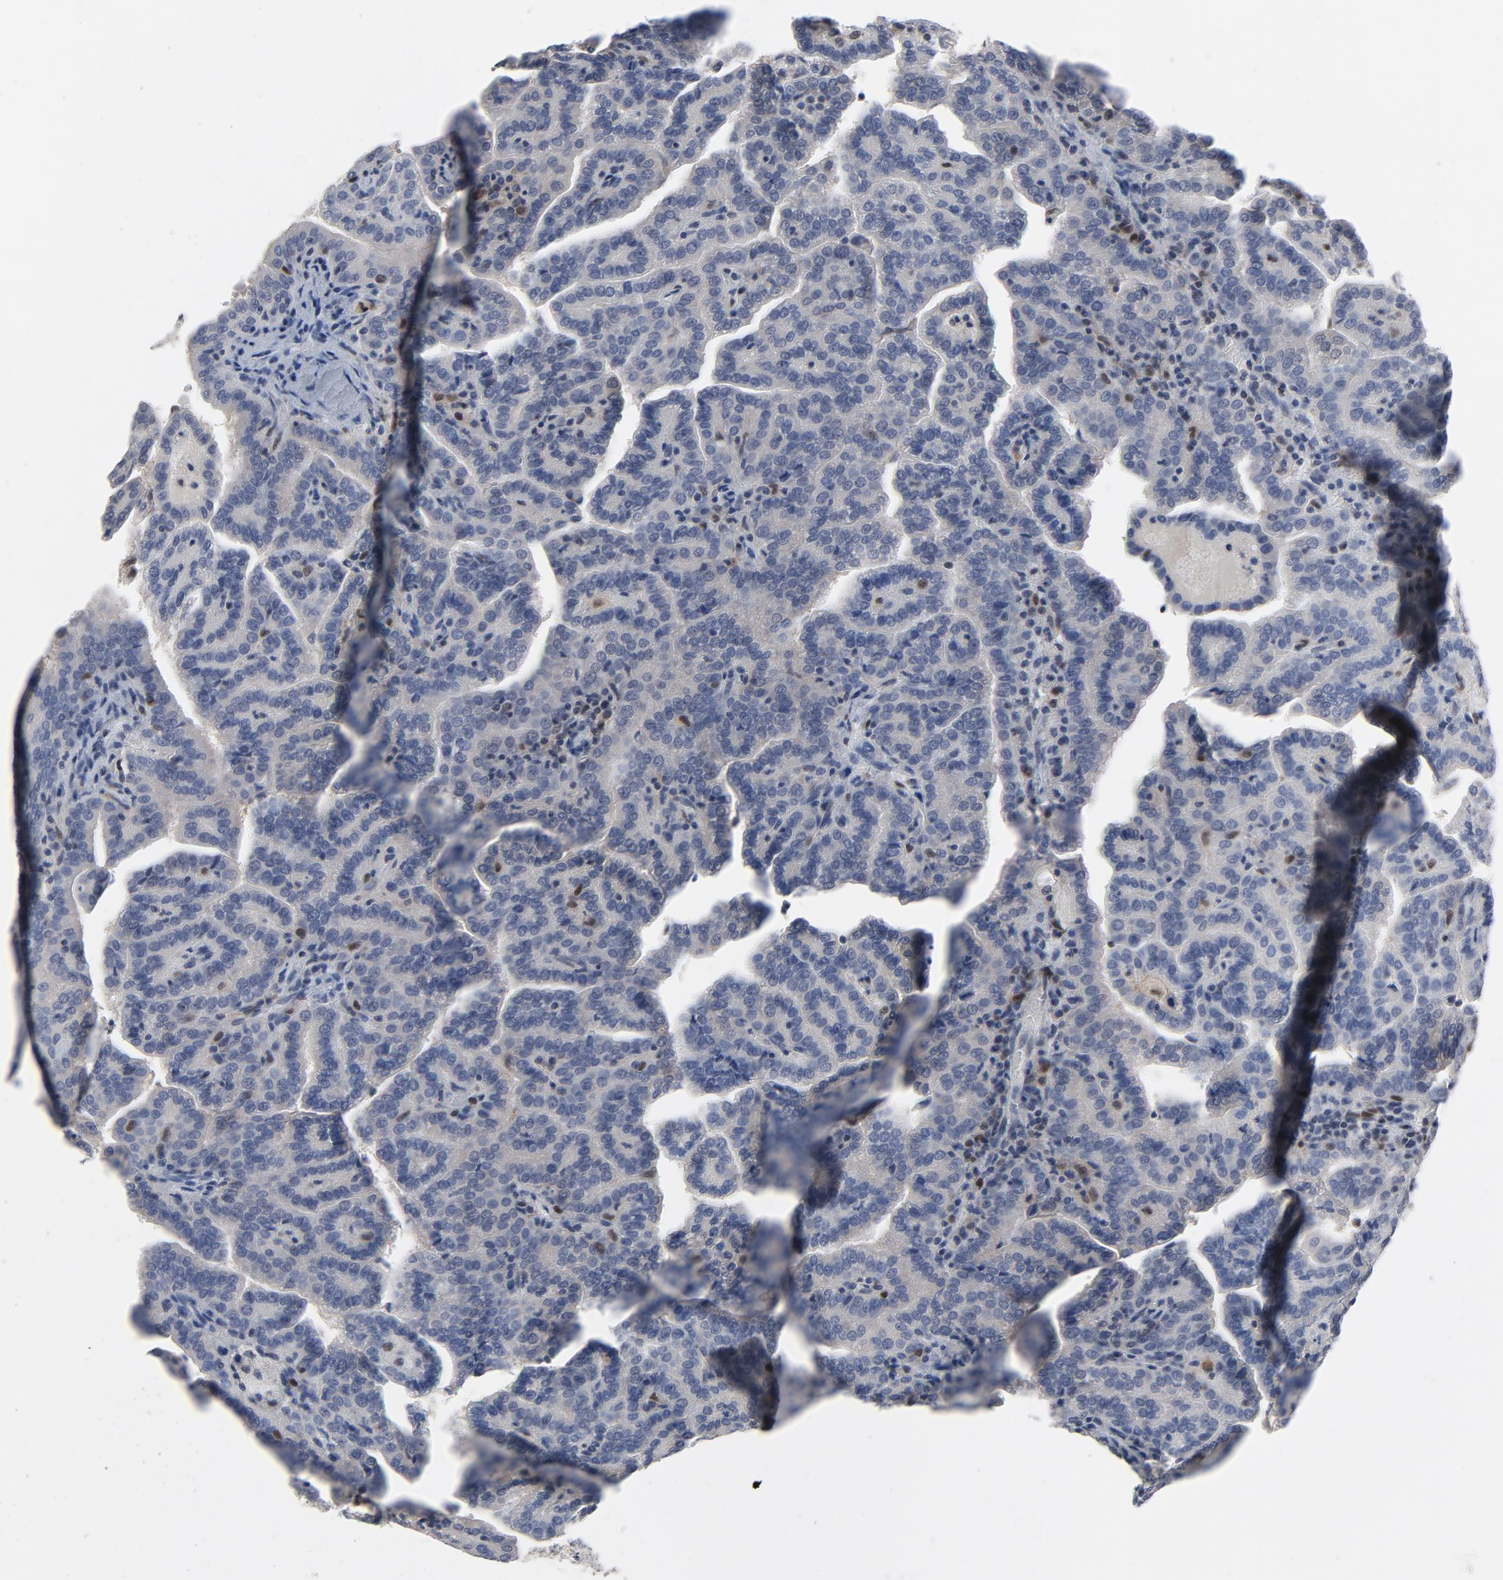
{"staining": {"intensity": "negative", "quantity": "none", "location": "none"}, "tissue": "renal cancer", "cell_type": "Tumor cells", "image_type": "cancer", "snomed": [{"axis": "morphology", "description": "Adenocarcinoma, NOS"}, {"axis": "topography", "description": "Kidney"}], "caption": "Immunohistochemistry (IHC) photomicrograph of neoplastic tissue: human renal adenocarcinoma stained with DAB exhibits no significant protein positivity in tumor cells.", "gene": "NFKB1", "patient": {"sex": "male", "age": 61}}